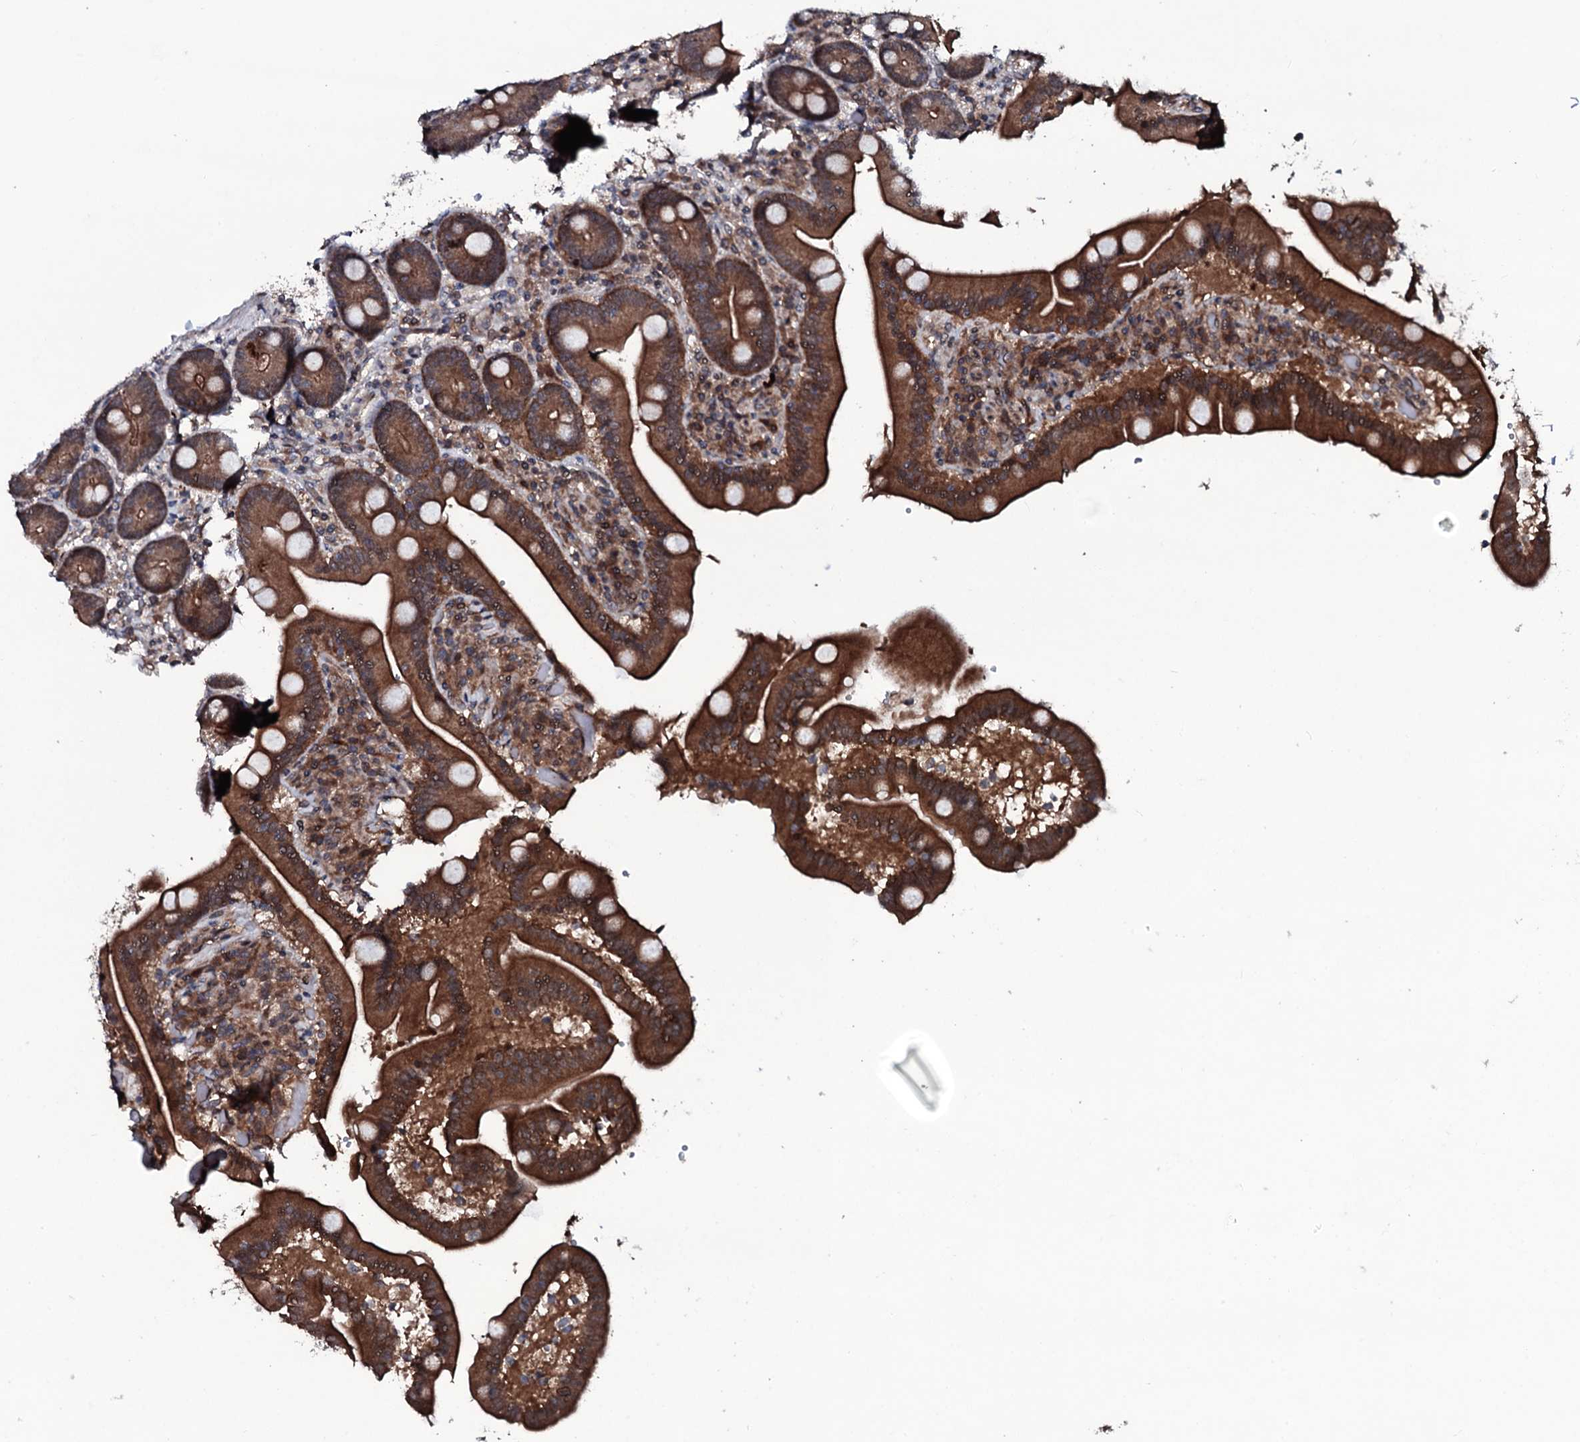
{"staining": {"intensity": "strong", "quantity": ">75%", "location": "cytoplasmic/membranous"}, "tissue": "duodenum", "cell_type": "Glandular cells", "image_type": "normal", "snomed": [{"axis": "morphology", "description": "Normal tissue, NOS"}, {"axis": "topography", "description": "Duodenum"}], "caption": "Strong cytoplasmic/membranous protein staining is seen in about >75% of glandular cells in duodenum. The protein of interest is shown in brown color, while the nuclei are stained blue.", "gene": "OGFOD2", "patient": {"sex": "female", "age": 62}}